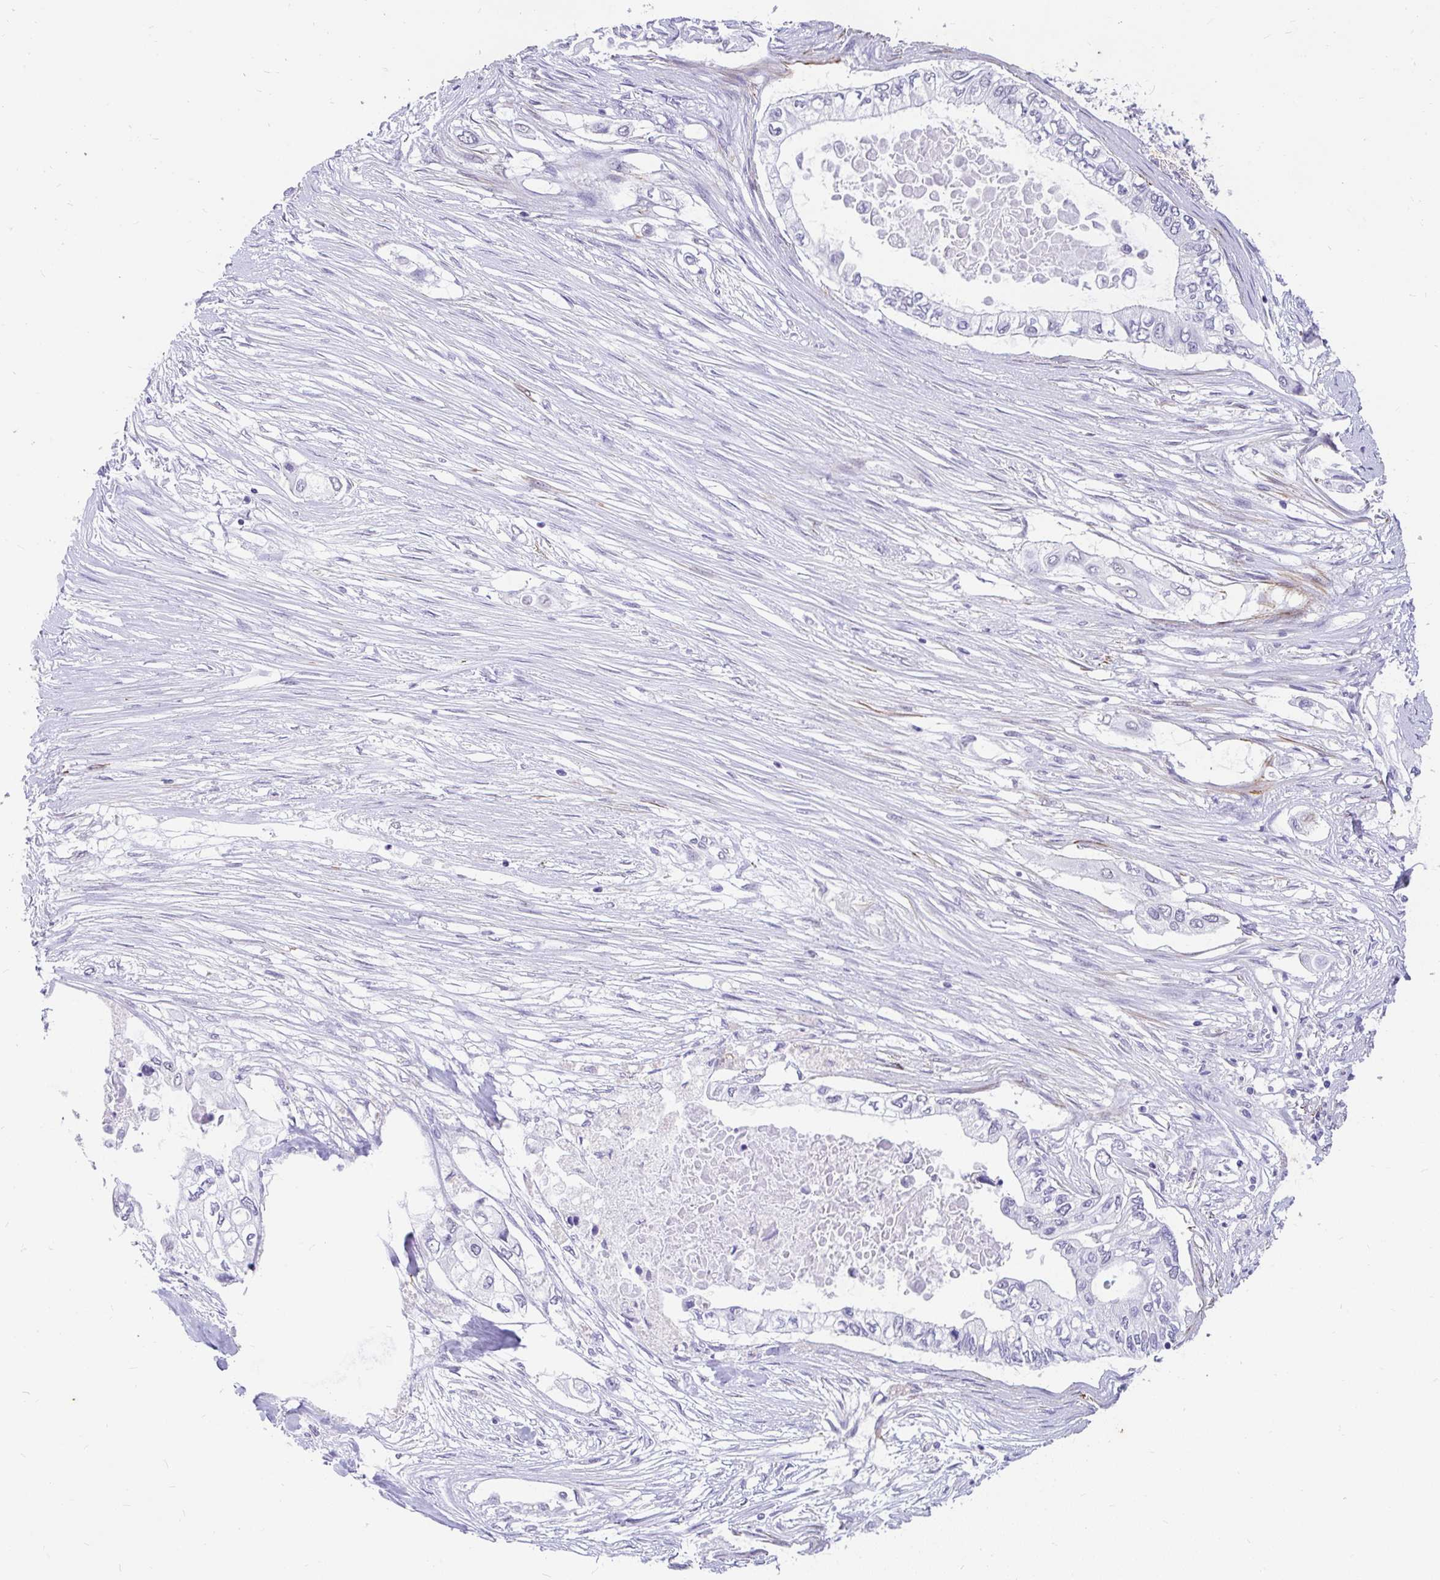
{"staining": {"intensity": "negative", "quantity": "none", "location": "none"}, "tissue": "pancreatic cancer", "cell_type": "Tumor cells", "image_type": "cancer", "snomed": [{"axis": "morphology", "description": "Adenocarcinoma, NOS"}, {"axis": "topography", "description": "Pancreas"}], "caption": "The immunohistochemistry photomicrograph has no significant staining in tumor cells of pancreatic cancer (adenocarcinoma) tissue.", "gene": "EML5", "patient": {"sex": "female", "age": 63}}